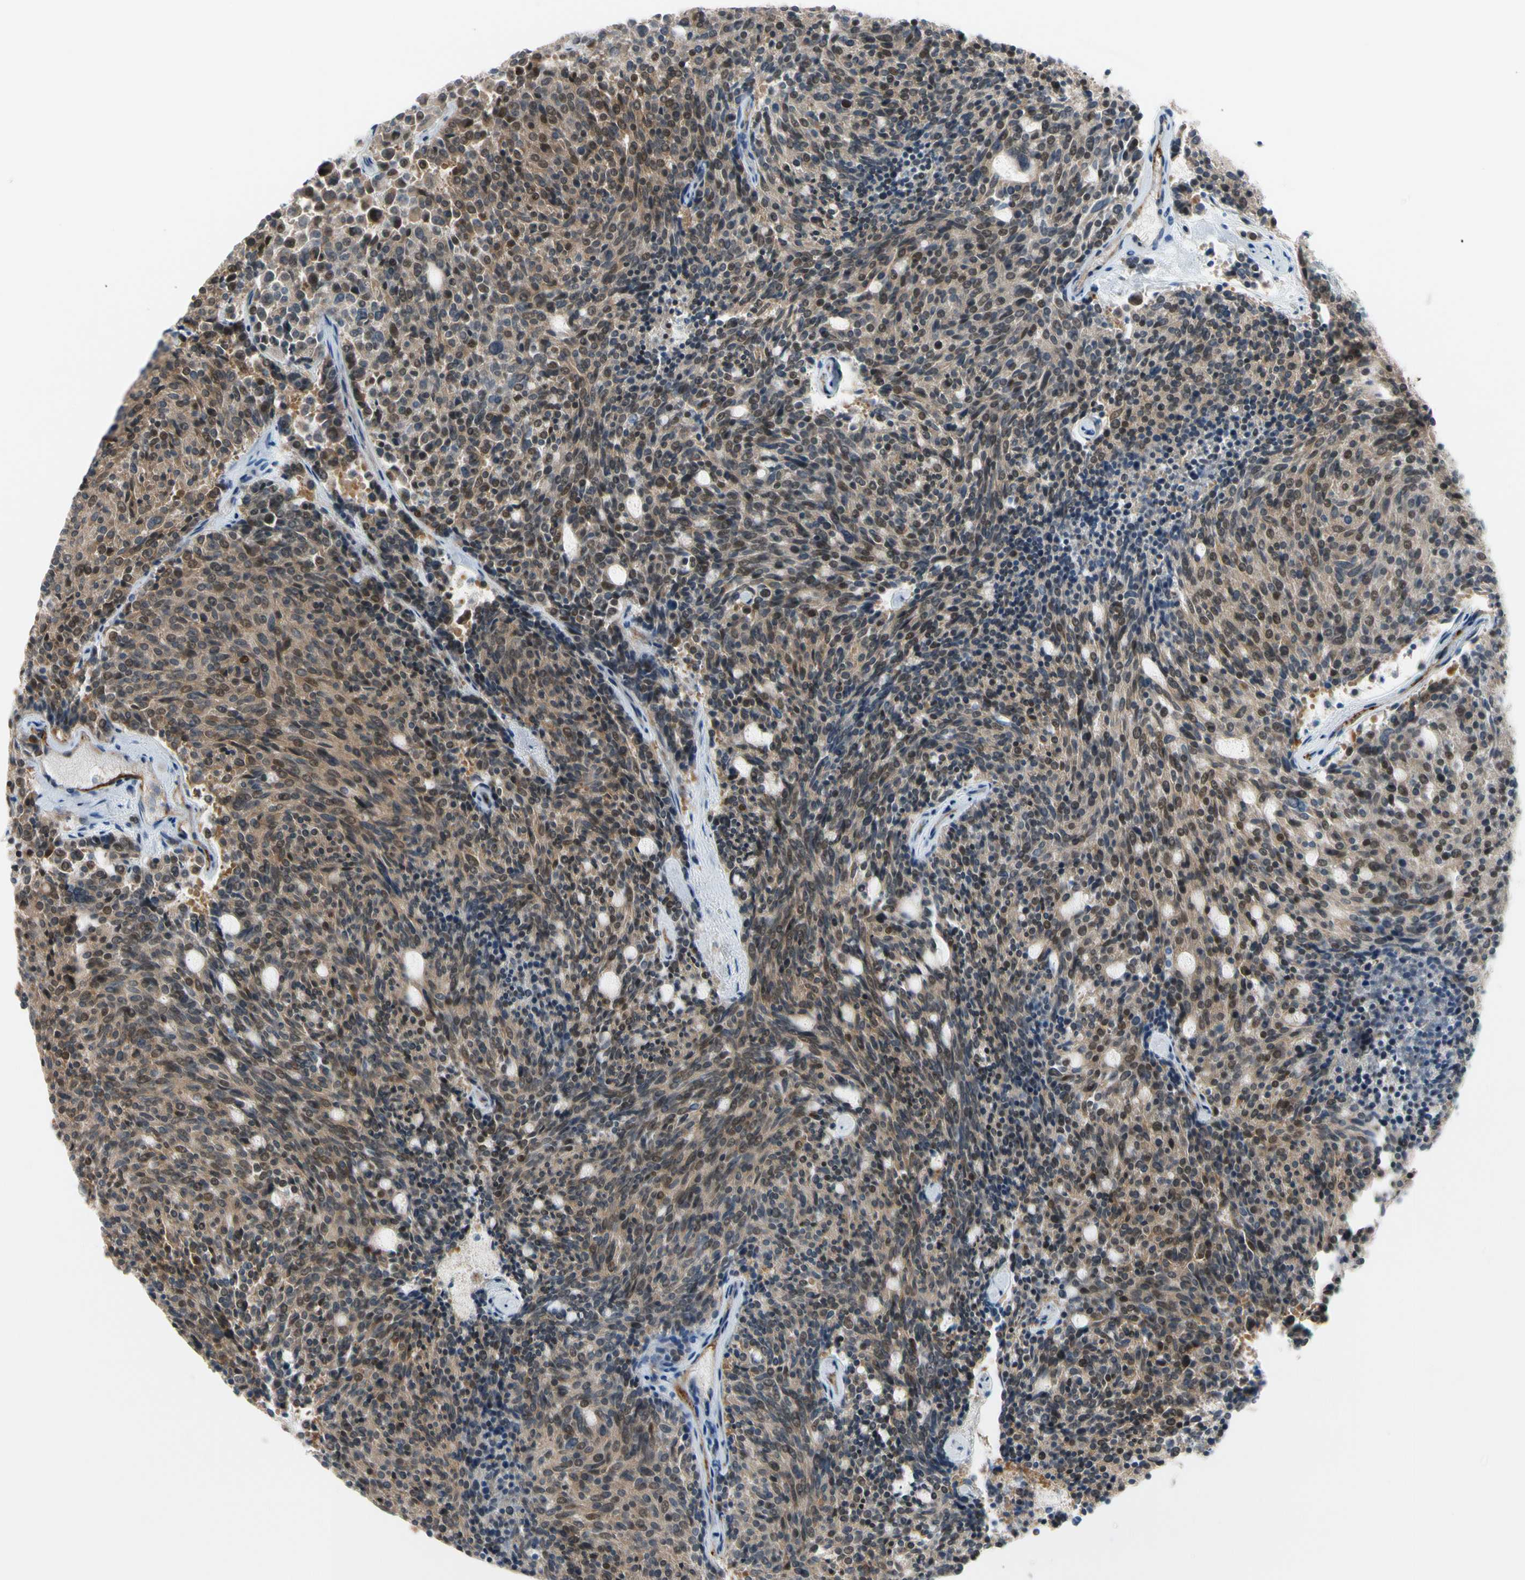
{"staining": {"intensity": "moderate", "quantity": ">75%", "location": "cytoplasmic/membranous,nuclear"}, "tissue": "carcinoid", "cell_type": "Tumor cells", "image_type": "cancer", "snomed": [{"axis": "morphology", "description": "Carcinoid, malignant, NOS"}, {"axis": "topography", "description": "Pancreas"}], "caption": "Immunohistochemistry (IHC) of carcinoid demonstrates medium levels of moderate cytoplasmic/membranous and nuclear staining in about >75% of tumor cells.", "gene": "CFAP36", "patient": {"sex": "female", "age": 54}}